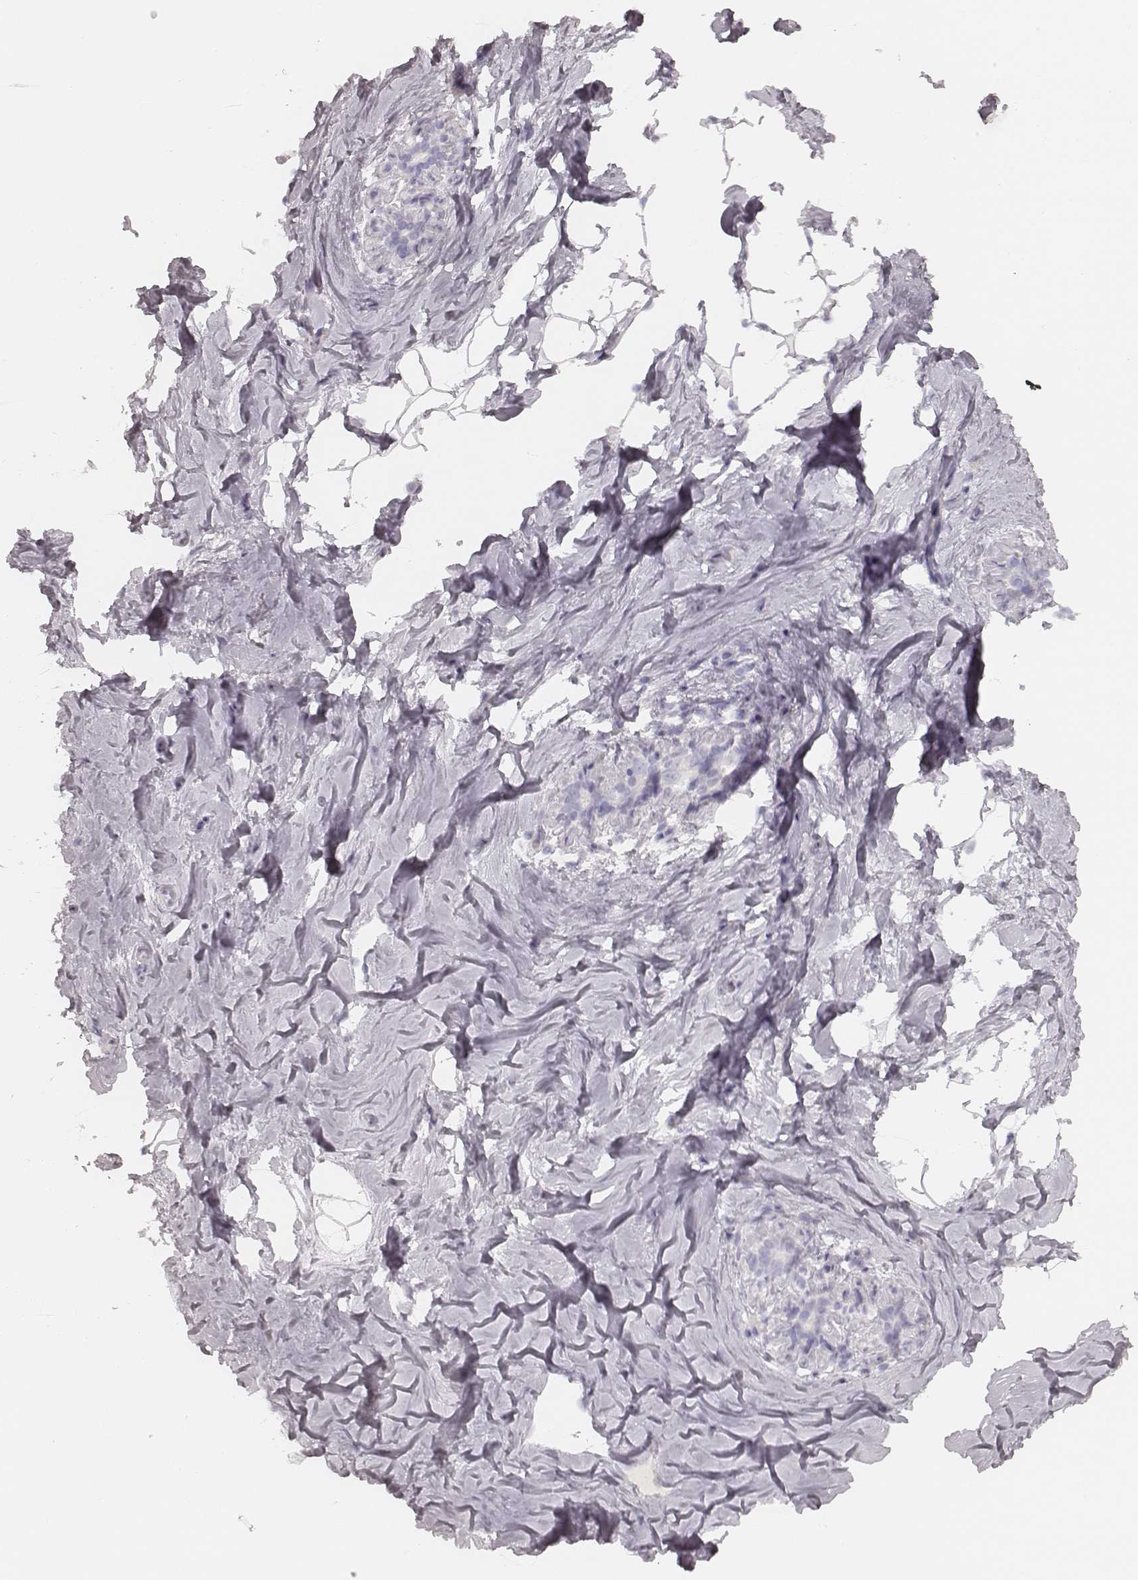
{"staining": {"intensity": "negative", "quantity": "none", "location": "none"}, "tissue": "breast", "cell_type": "Adipocytes", "image_type": "normal", "snomed": [{"axis": "morphology", "description": "Normal tissue, NOS"}, {"axis": "topography", "description": "Breast"}], "caption": "Unremarkable breast was stained to show a protein in brown. There is no significant staining in adipocytes. (Stains: DAB (3,3'-diaminobenzidine) immunohistochemistry (IHC) with hematoxylin counter stain, Microscopy: brightfield microscopy at high magnification).", "gene": "KRT31", "patient": {"sex": "female", "age": 32}}